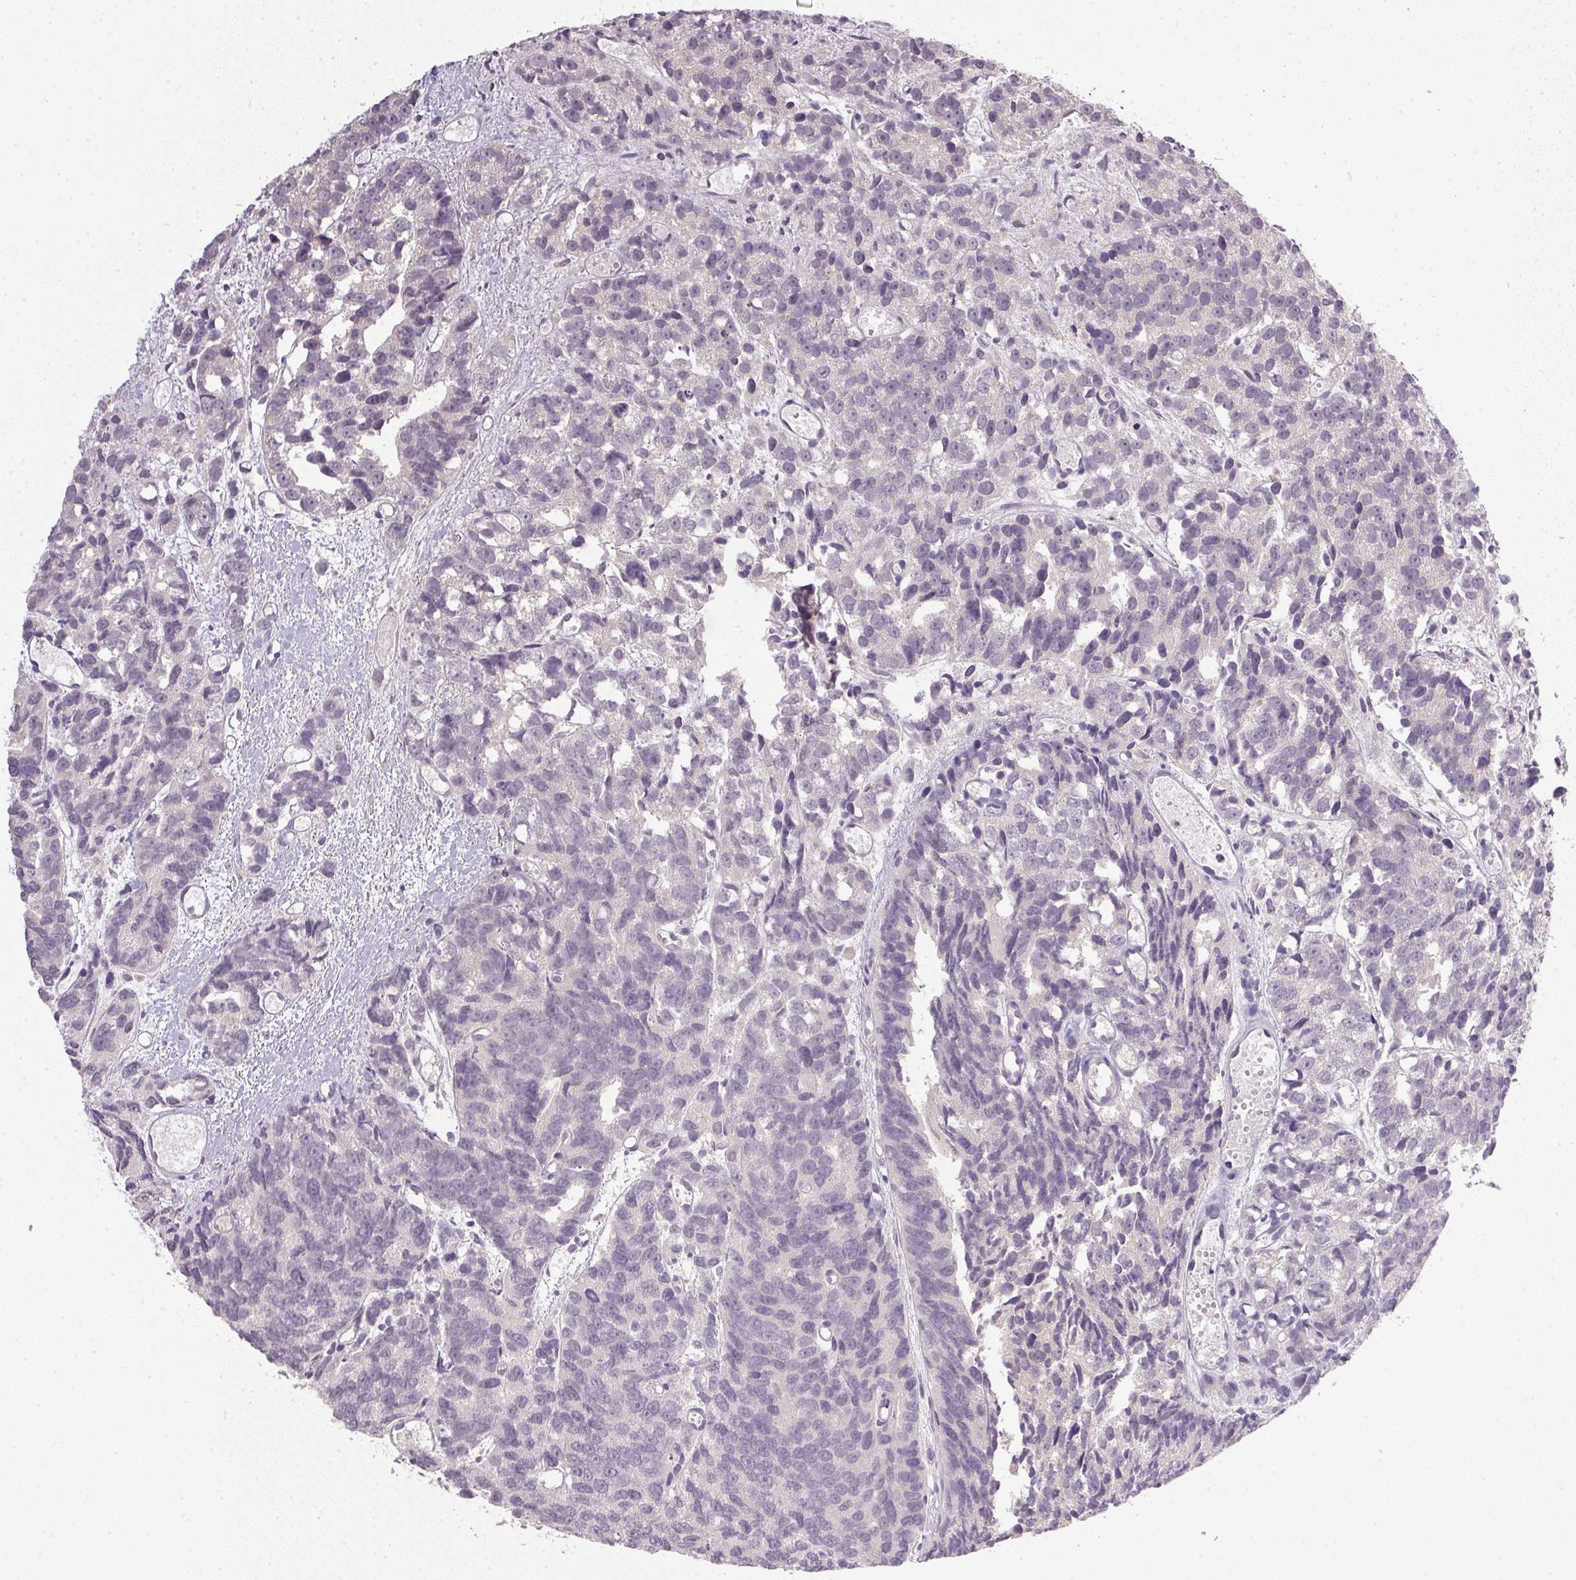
{"staining": {"intensity": "weak", "quantity": "<25%", "location": "cytoplasmic/membranous"}, "tissue": "prostate cancer", "cell_type": "Tumor cells", "image_type": "cancer", "snomed": [{"axis": "morphology", "description": "Adenocarcinoma, High grade"}, {"axis": "topography", "description": "Prostate"}], "caption": "High magnification brightfield microscopy of prostate cancer (high-grade adenocarcinoma) stained with DAB (3,3'-diaminobenzidine) (brown) and counterstained with hematoxylin (blue): tumor cells show no significant staining. (DAB IHC with hematoxylin counter stain).", "gene": "PPP4R4", "patient": {"sex": "male", "age": 77}}